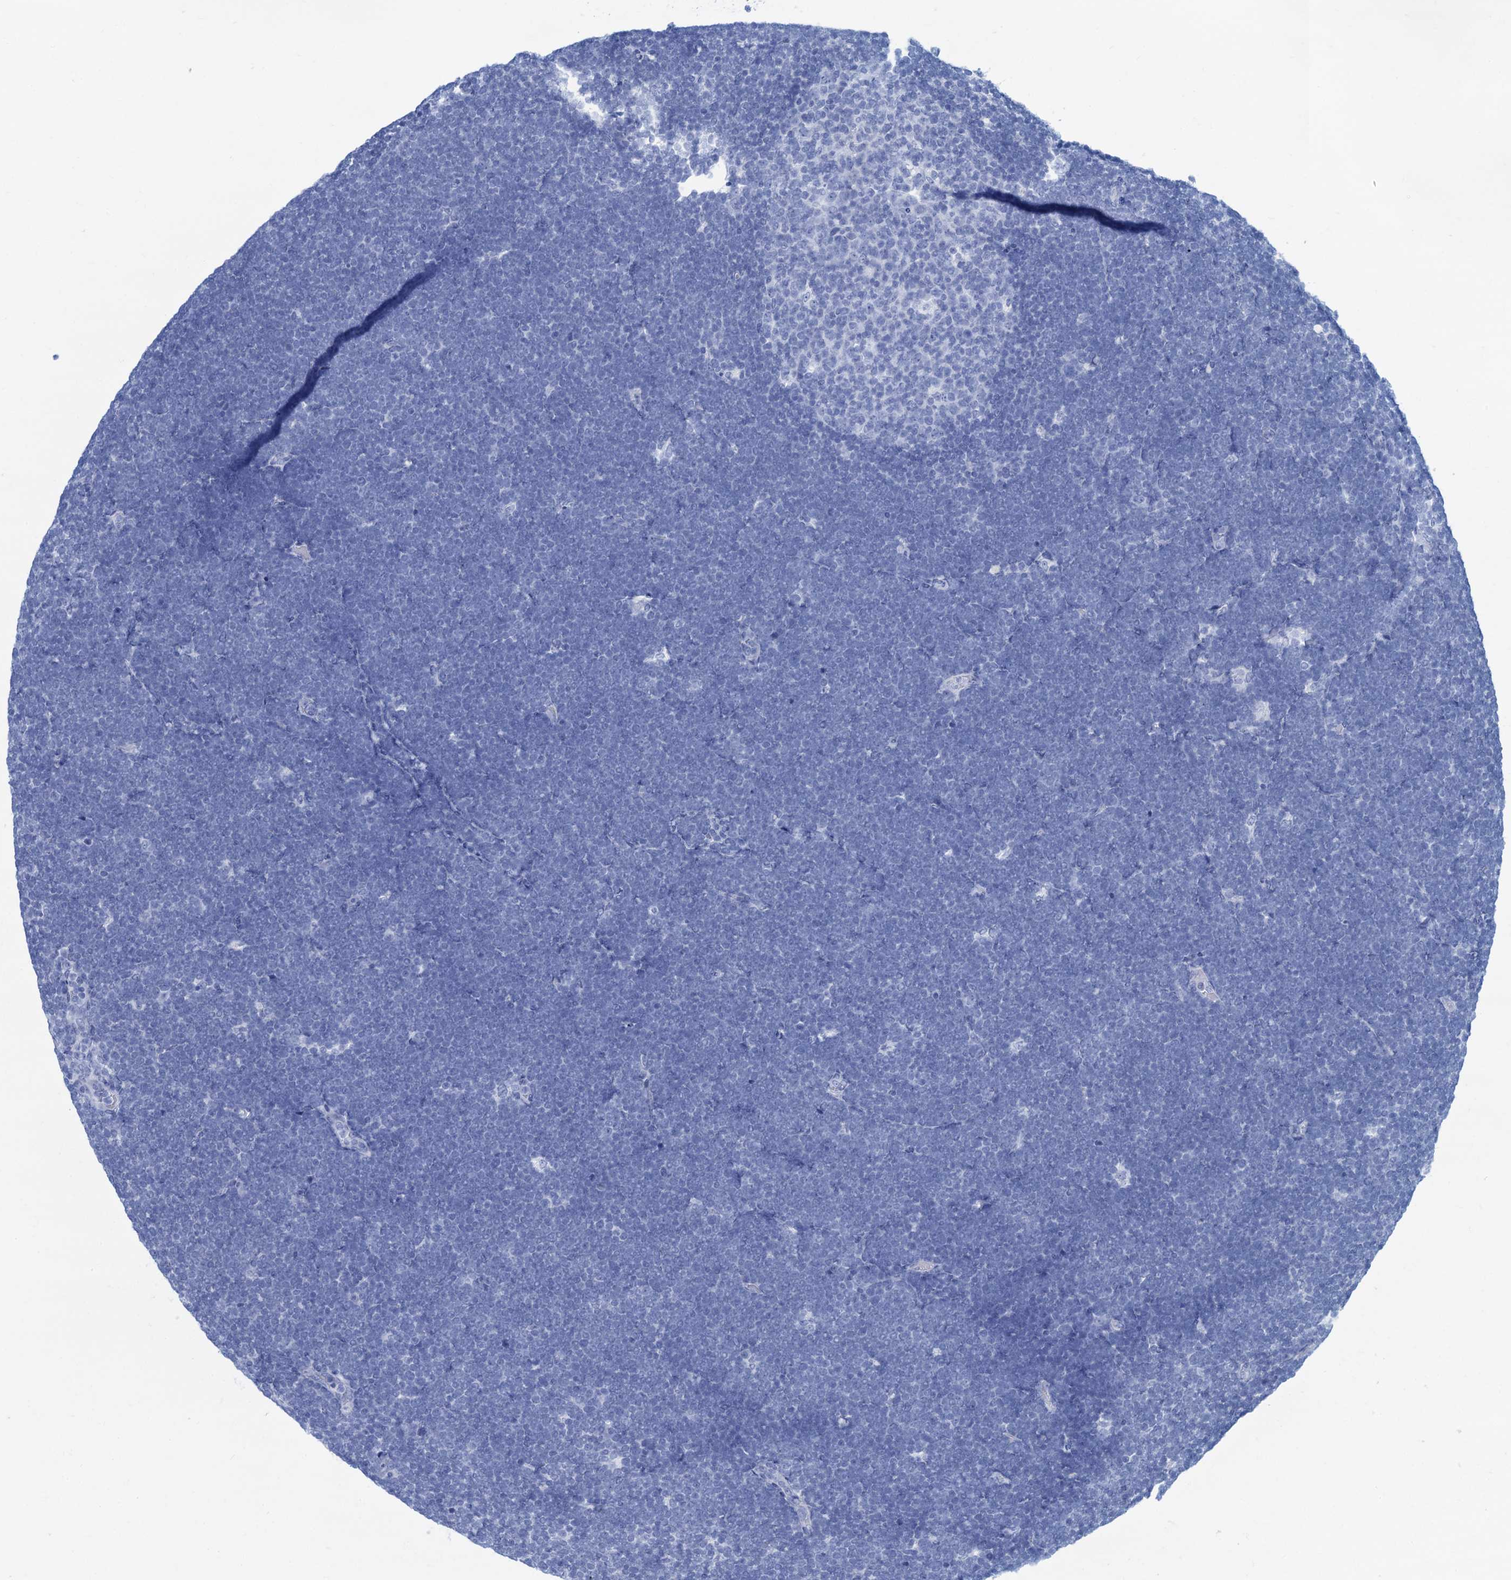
{"staining": {"intensity": "negative", "quantity": "none", "location": "none"}, "tissue": "lymphoma", "cell_type": "Tumor cells", "image_type": "cancer", "snomed": [{"axis": "morphology", "description": "Malignant lymphoma, non-Hodgkin's type, High grade"}, {"axis": "topography", "description": "Lymph node"}], "caption": "There is no significant positivity in tumor cells of malignant lymphoma, non-Hodgkin's type (high-grade). (Brightfield microscopy of DAB IHC at high magnification).", "gene": "CABYR", "patient": {"sex": "male", "age": 13}}